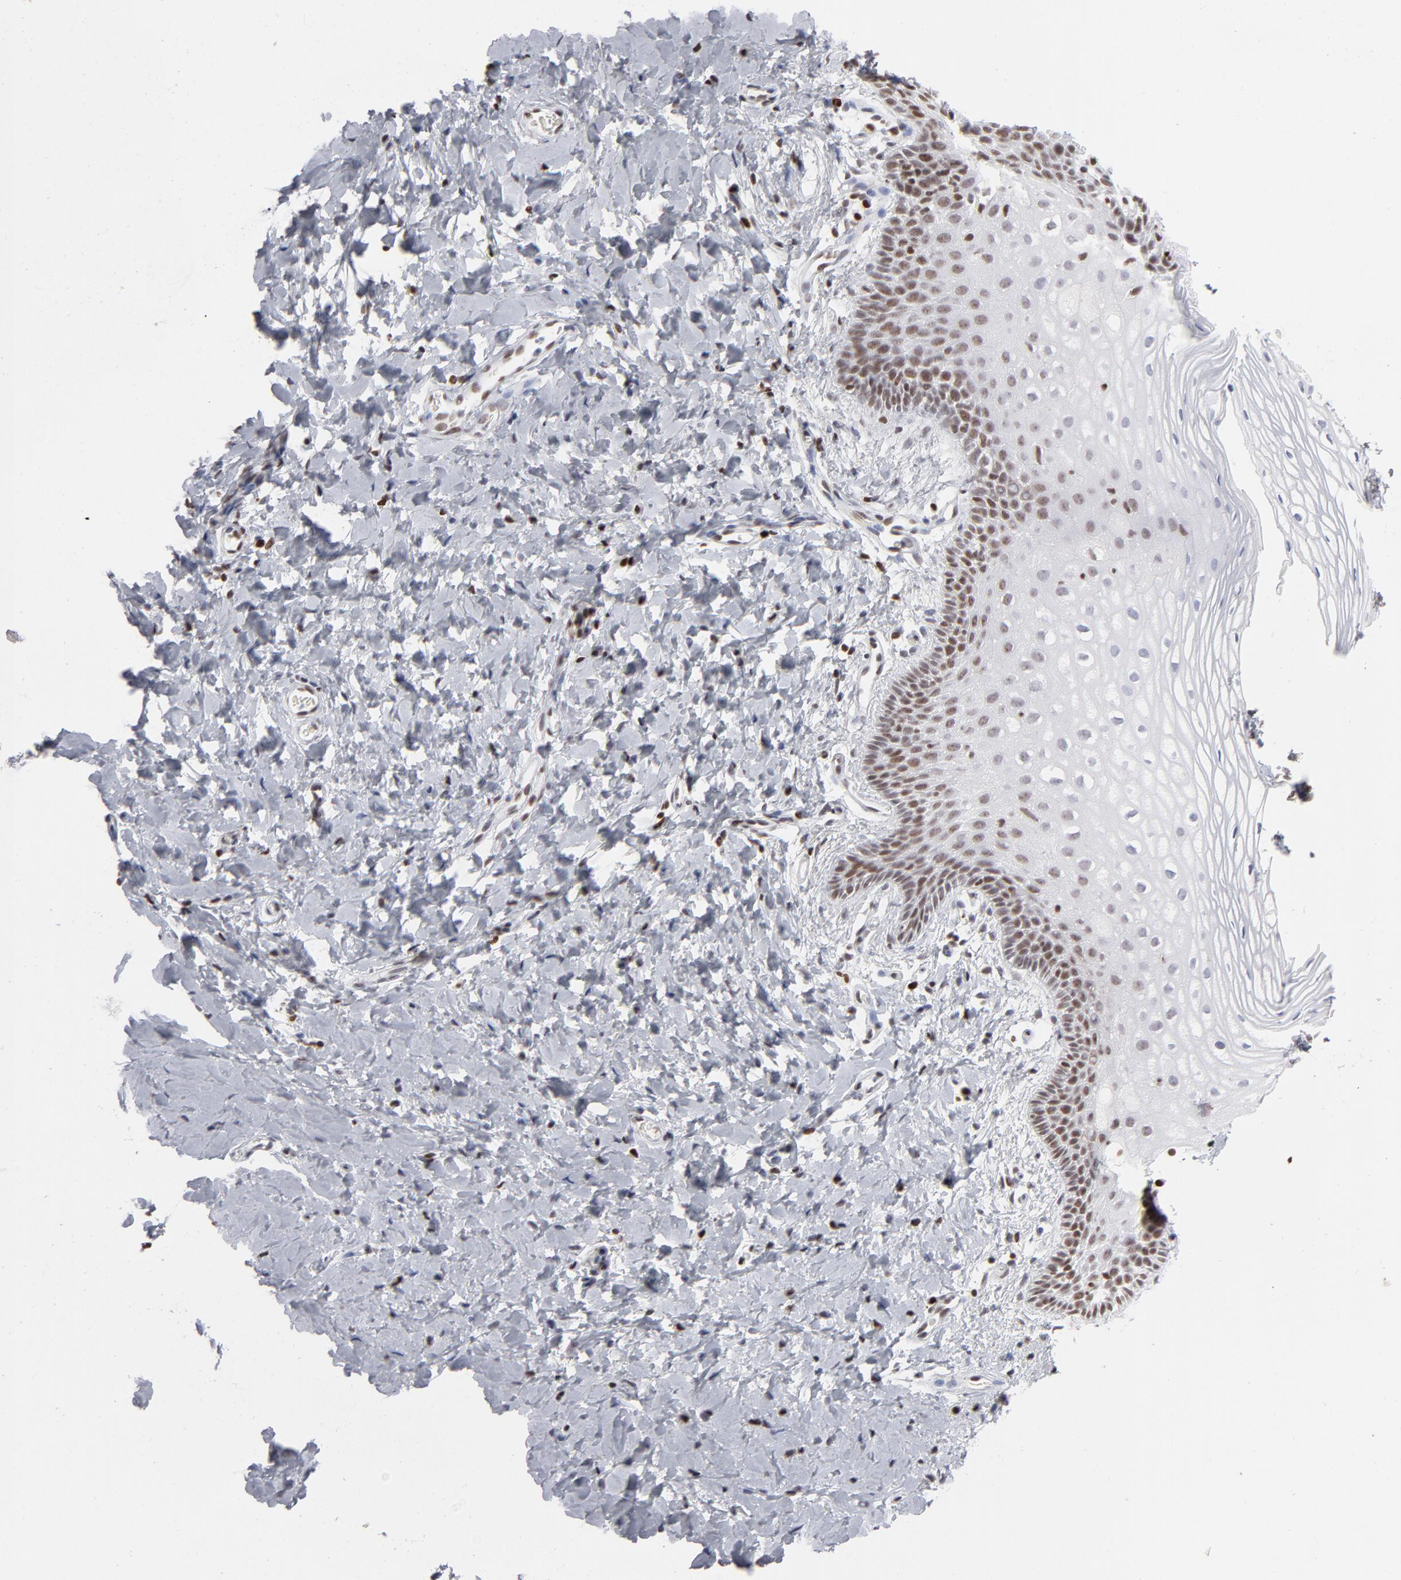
{"staining": {"intensity": "moderate", "quantity": "25%-75%", "location": "nuclear"}, "tissue": "vagina", "cell_type": "Squamous epithelial cells", "image_type": "normal", "snomed": [{"axis": "morphology", "description": "Normal tissue, NOS"}, {"axis": "topography", "description": "Vagina"}], "caption": "Immunohistochemical staining of unremarkable vagina displays medium levels of moderate nuclear expression in approximately 25%-75% of squamous epithelial cells. The staining was performed using DAB, with brown indicating positive protein expression. Nuclei are stained blue with hematoxylin.", "gene": "PARP1", "patient": {"sex": "female", "age": 55}}